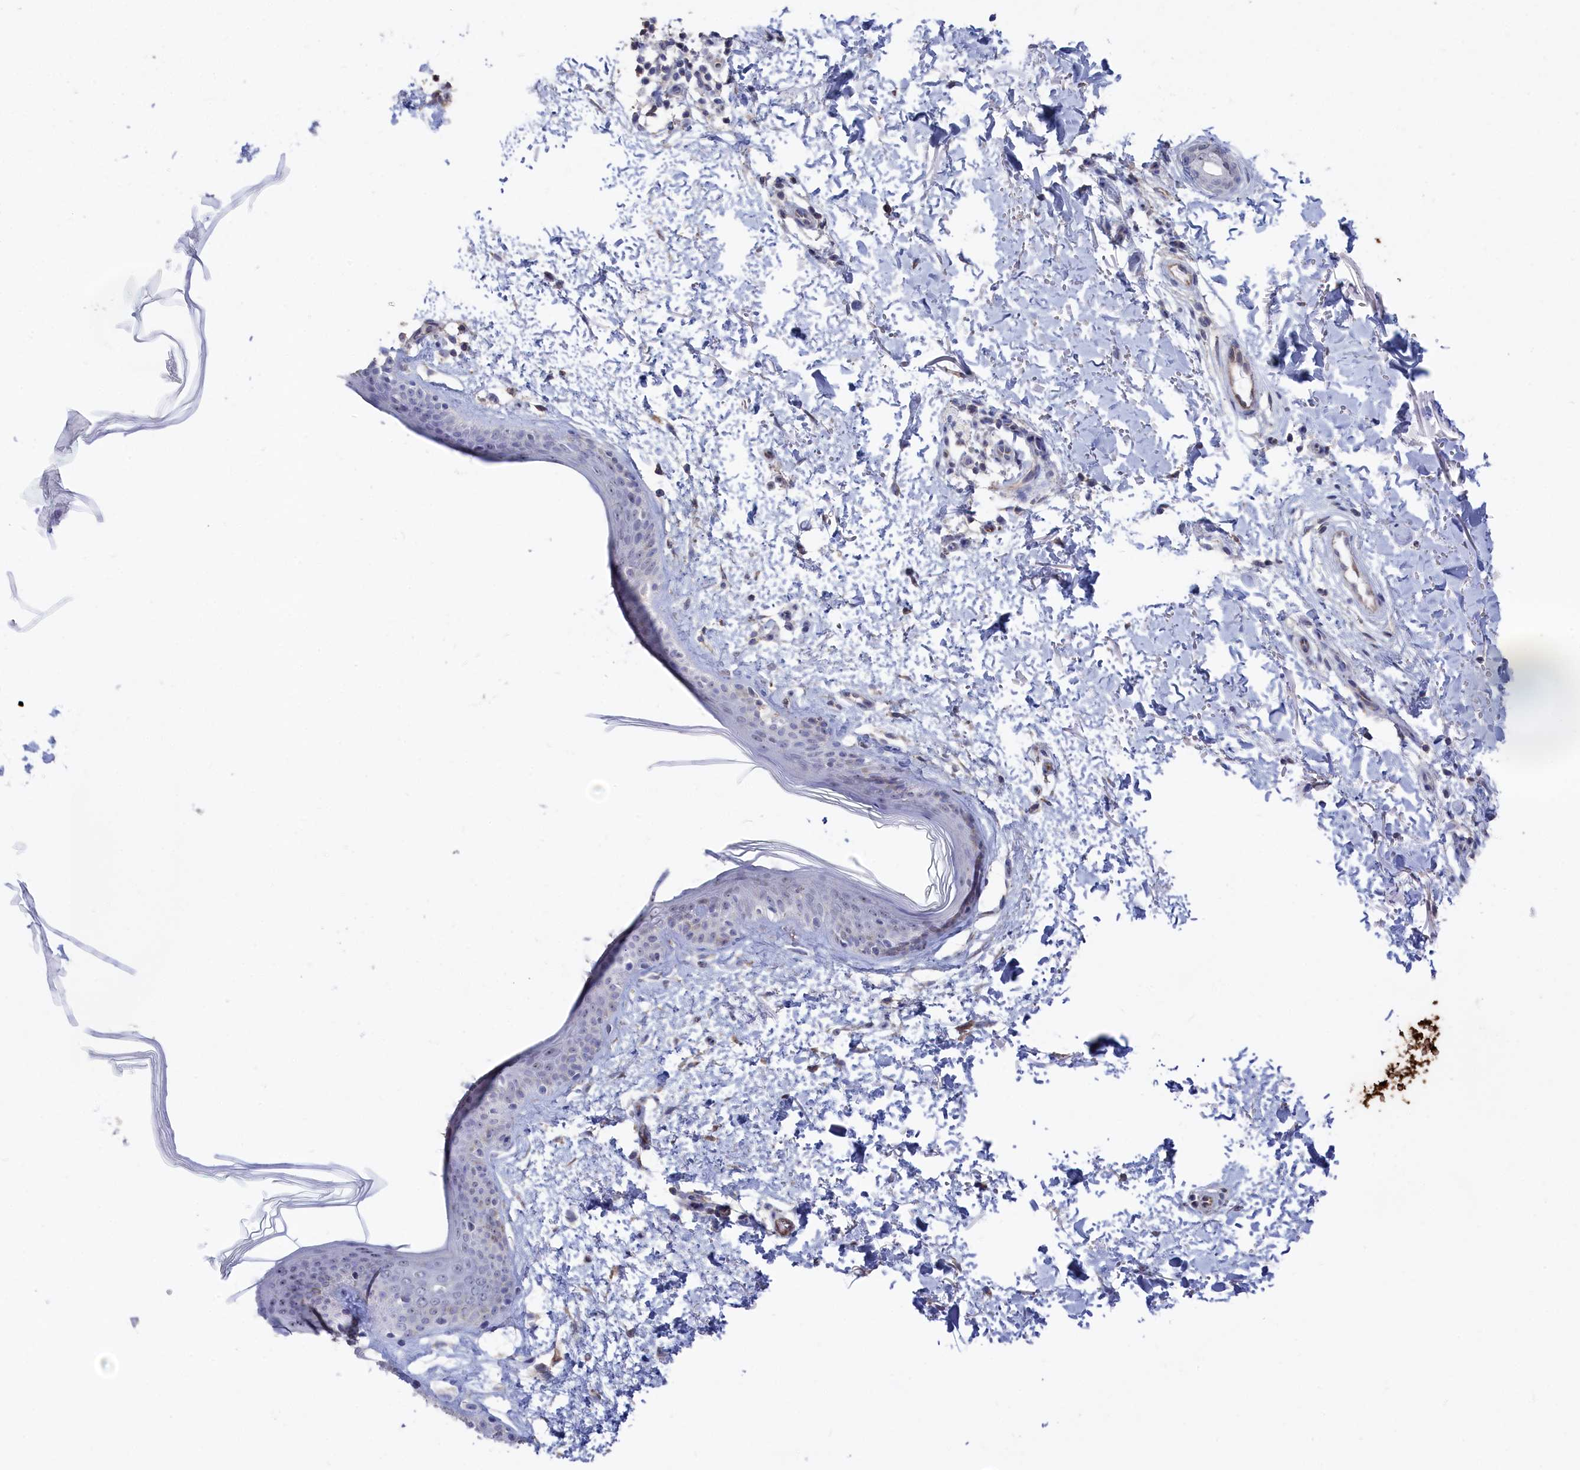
{"staining": {"intensity": "negative", "quantity": "none", "location": "none"}, "tissue": "skin", "cell_type": "Fibroblasts", "image_type": "normal", "snomed": [{"axis": "morphology", "description": "Normal tissue, NOS"}, {"axis": "topography", "description": "Skin"}], "caption": "An immunohistochemistry histopathology image of benign skin is shown. There is no staining in fibroblasts of skin. Nuclei are stained in blue.", "gene": "SEMG2", "patient": {"sex": "male", "age": 66}}